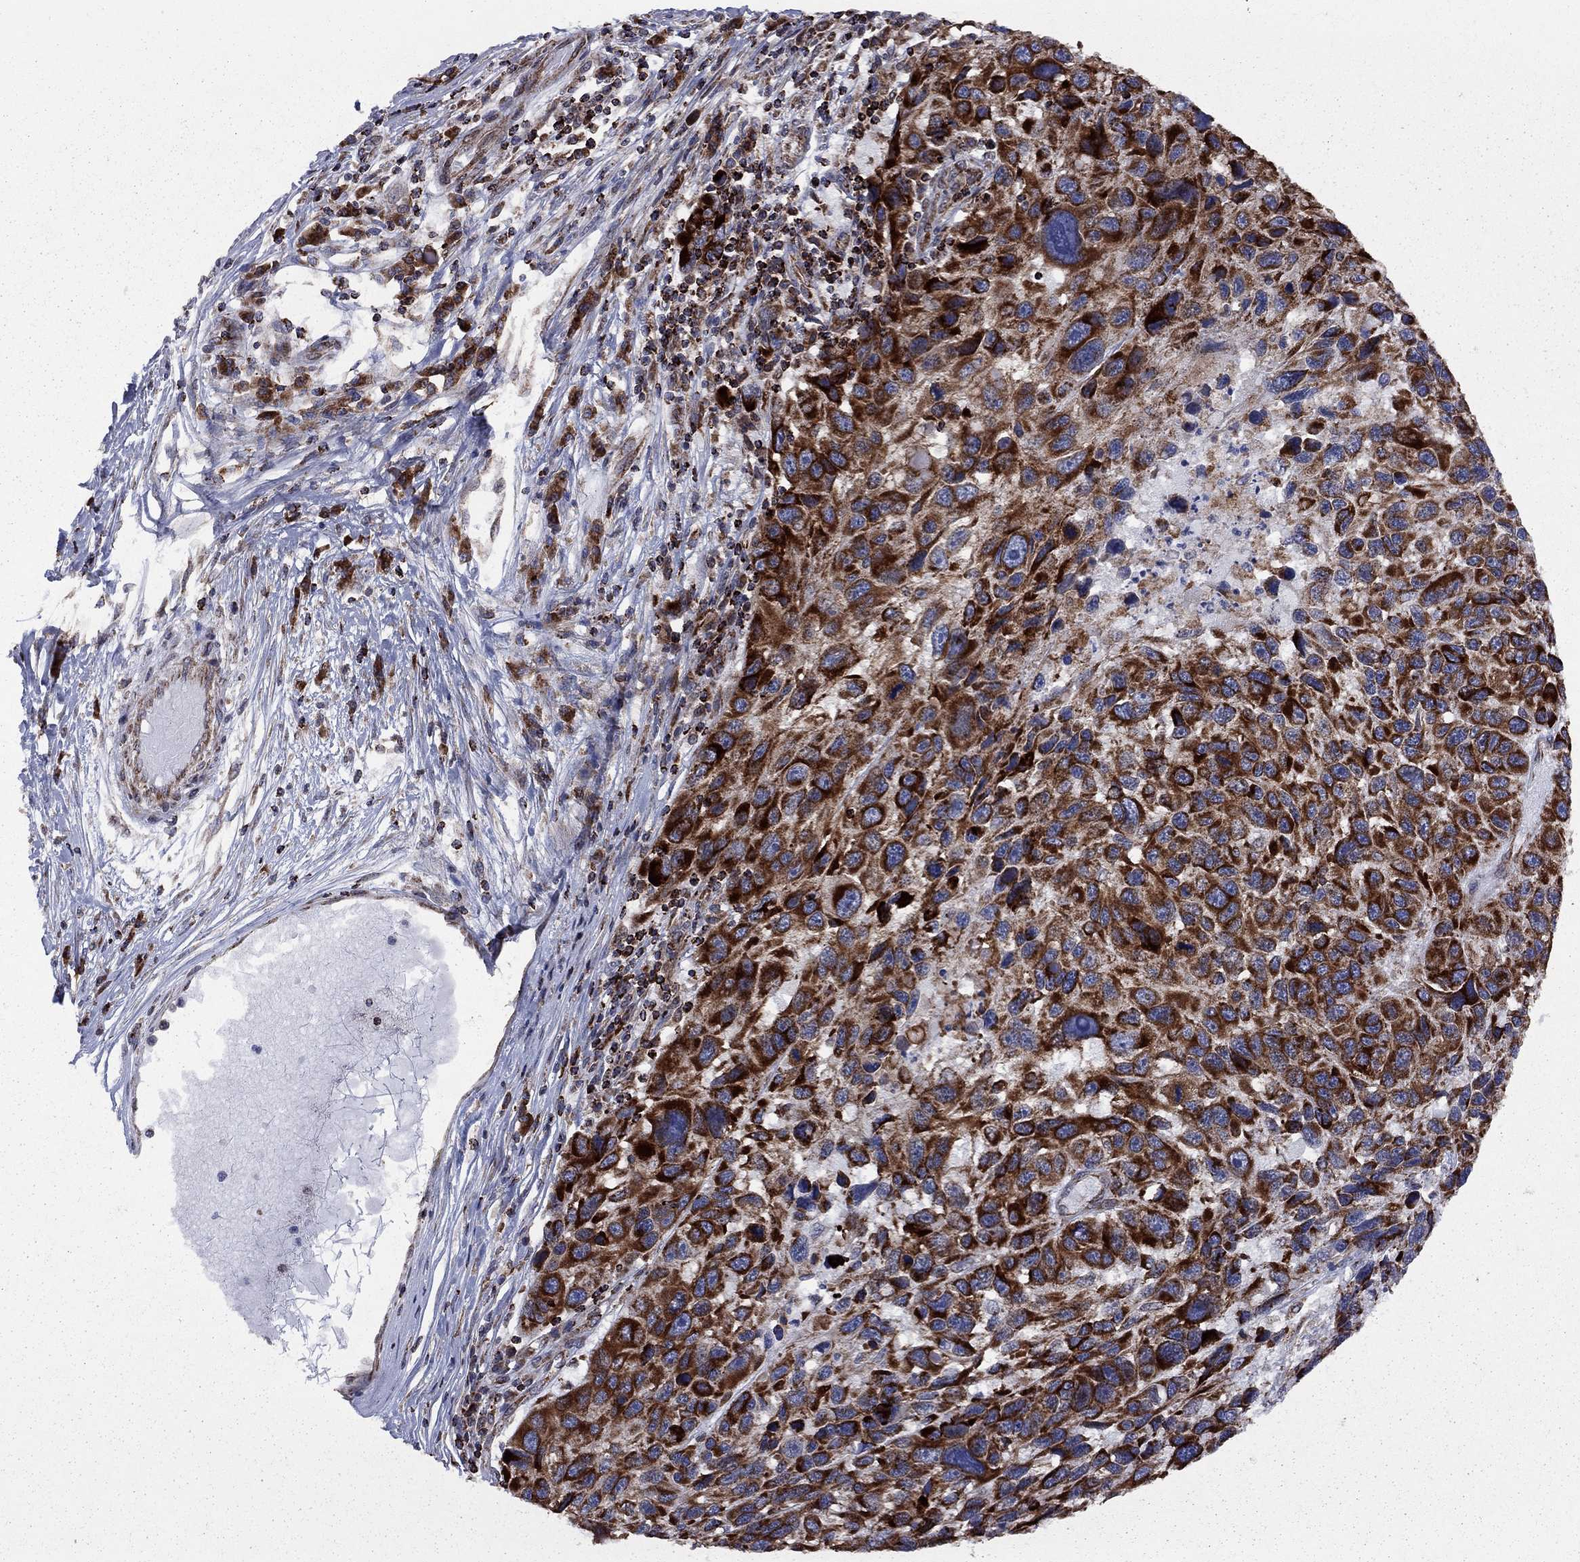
{"staining": {"intensity": "strong", "quantity": ">75%", "location": "cytoplasmic/membranous"}, "tissue": "melanoma", "cell_type": "Tumor cells", "image_type": "cancer", "snomed": [{"axis": "morphology", "description": "Malignant melanoma, NOS"}, {"axis": "topography", "description": "Skin"}], "caption": "Immunohistochemistry (DAB (3,3'-diaminobenzidine)) staining of human melanoma shows strong cytoplasmic/membranous protein staining in approximately >75% of tumor cells.", "gene": "CLPTM1", "patient": {"sex": "male", "age": 53}}